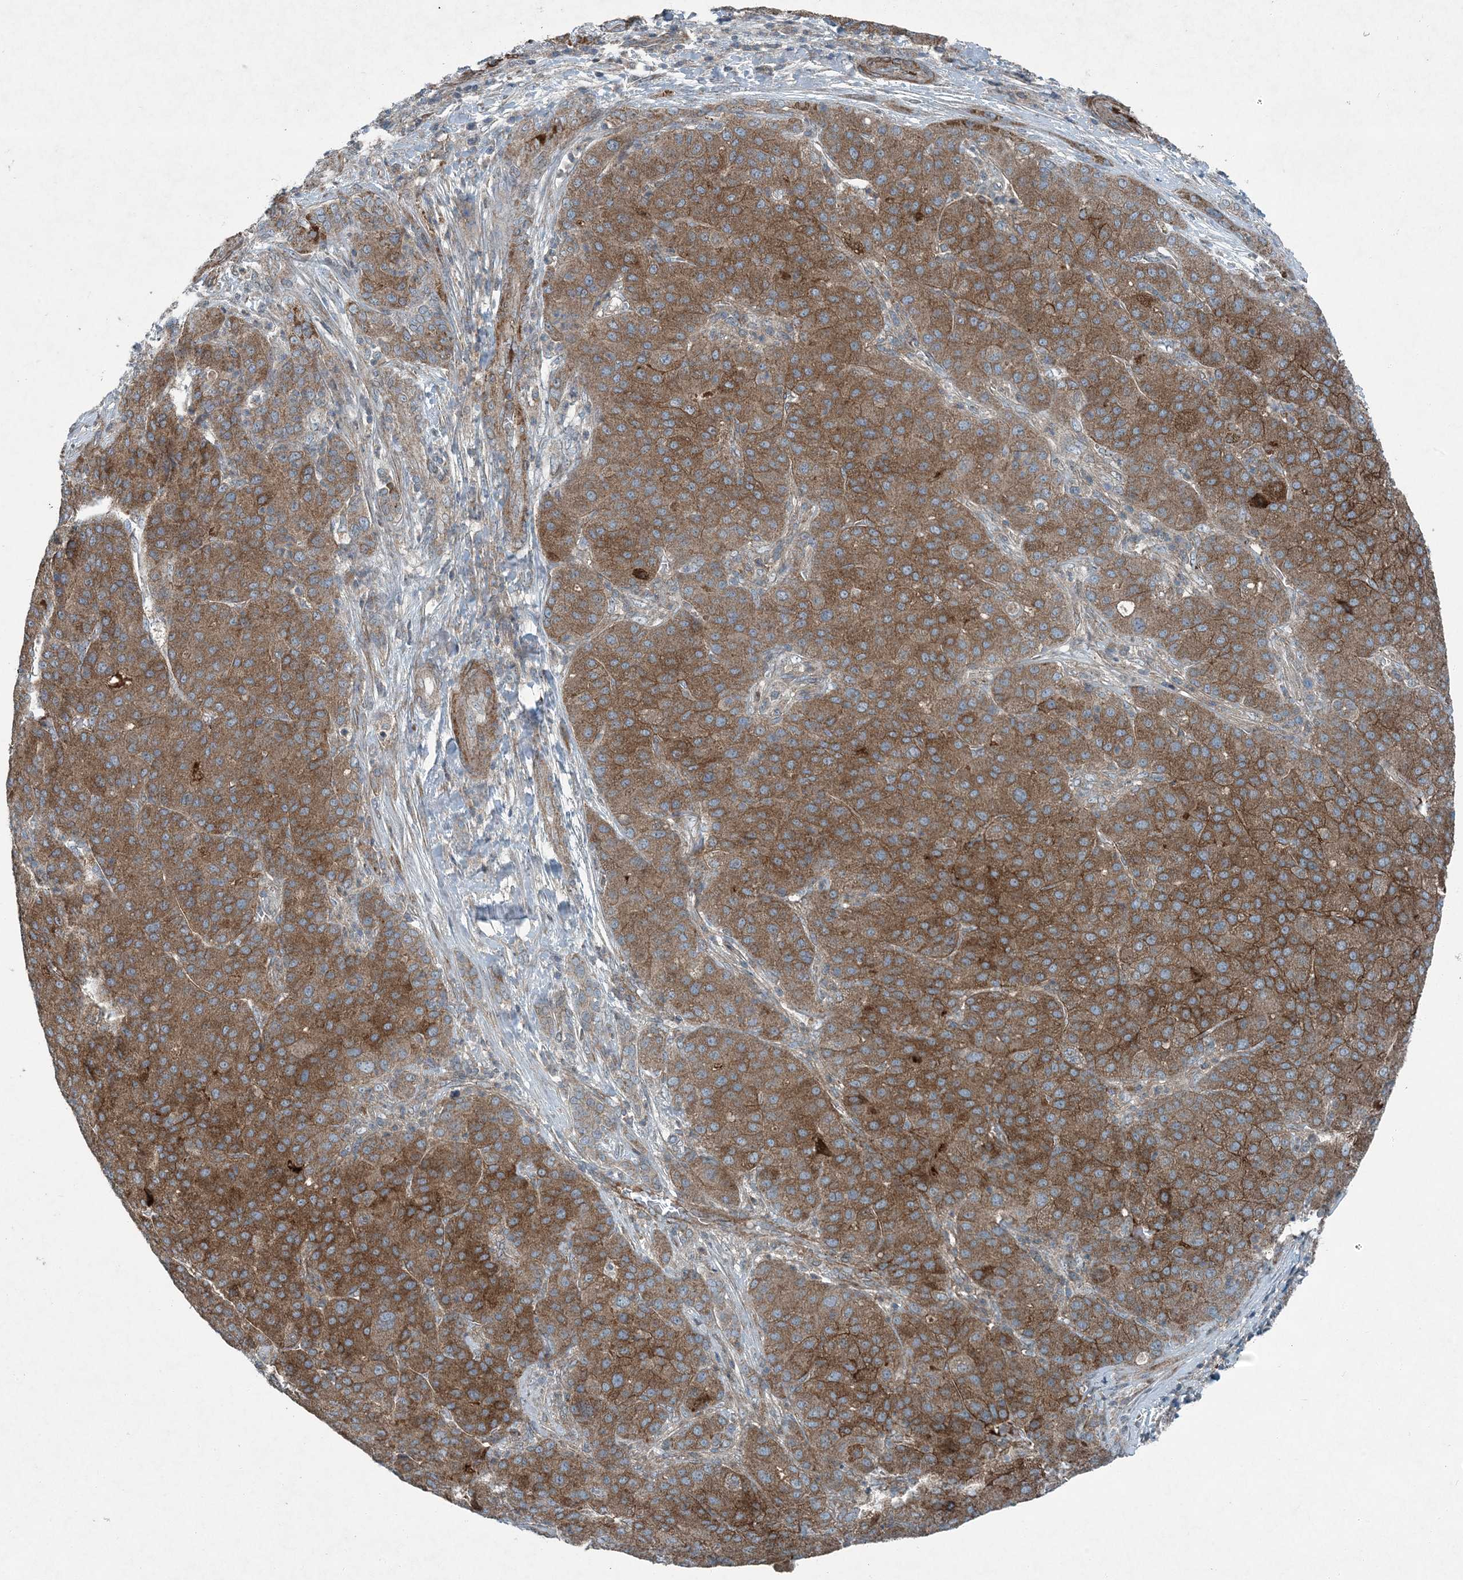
{"staining": {"intensity": "strong", "quantity": ">75%", "location": "cytoplasmic/membranous"}, "tissue": "liver cancer", "cell_type": "Tumor cells", "image_type": "cancer", "snomed": [{"axis": "morphology", "description": "Carcinoma, Hepatocellular, NOS"}, {"axis": "topography", "description": "Liver"}], "caption": "Protein staining demonstrates strong cytoplasmic/membranous staining in about >75% of tumor cells in liver hepatocellular carcinoma.", "gene": "APOM", "patient": {"sex": "male", "age": 65}}